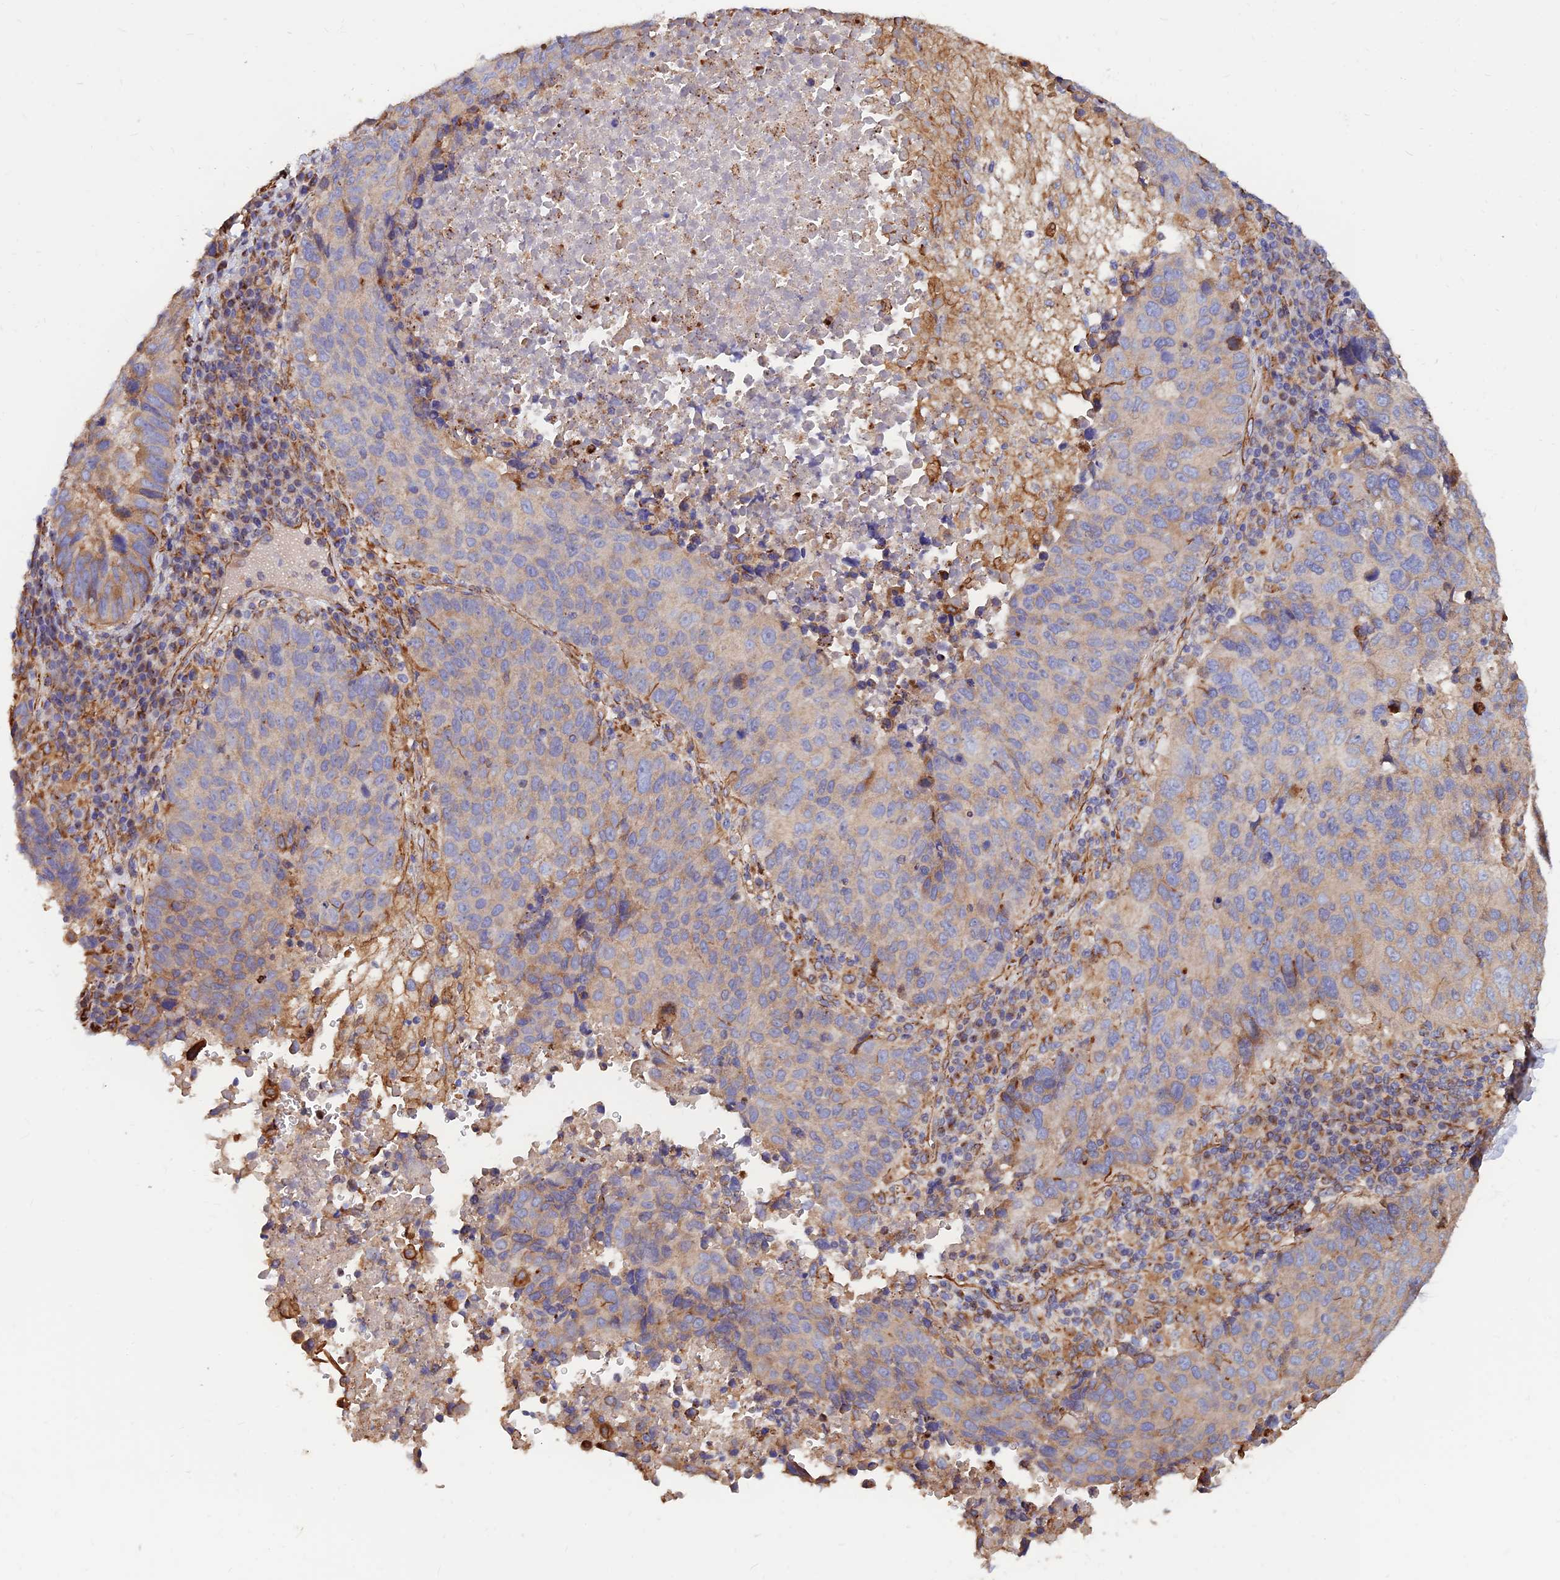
{"staining": {"intensity": "moderate", "quantity": "<25%", "location": "cytoplasmic/membranous"}, "tissue": "lung cancer", "cell_type": "Tumor cells", "image_type": "cancer", "snomed": [{"axis": "morphology", "description": "Squamous cell carcinoma, NOS"}, {"axis": "topography", "description": "Lung"}], "caption": "Lung squamous cell carcinoma stained with a protein marker reveals moderate staining in tumor cells.", "gene": "CDK18", "patient": {"sex": "male", "age": 73}}